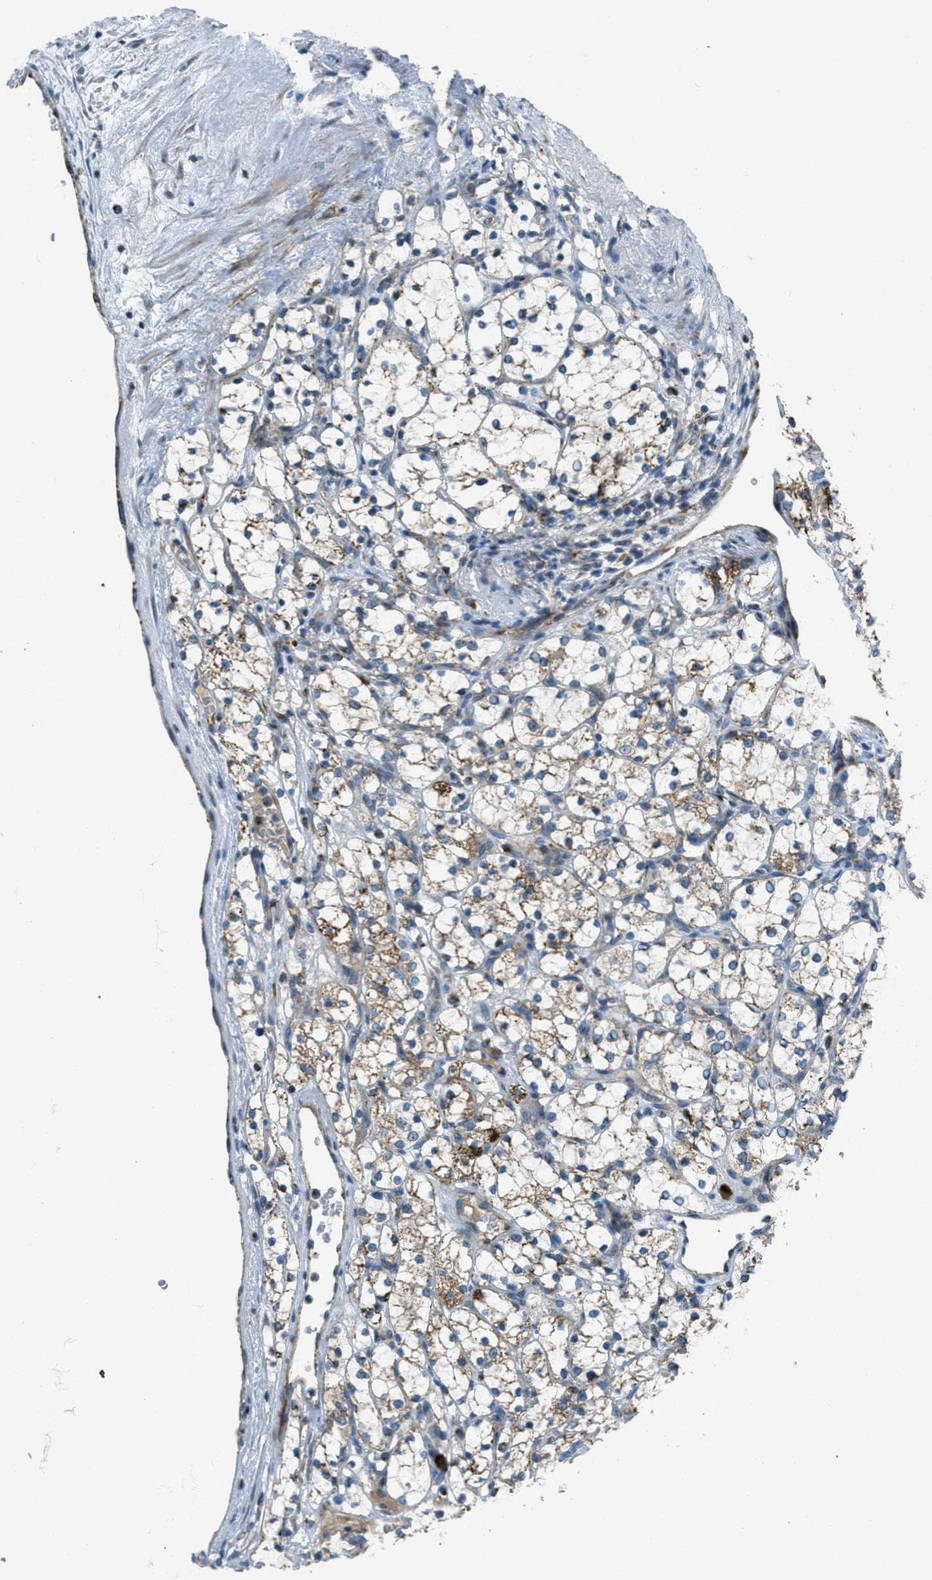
{"staining": {"intensity": "moderate", "quantity": "<25%", "location": "cytoplasmic/membranous"}, "tissue": "renal cancer", "cell_type": "Tumor cells", "image_type": "cancer", "snomed": [{"axis": "morphology", "description": "Adenocarcinoma, NOS"}, {"axis": "topography", "description": "Kidney"}], "caption": "Immunohistochemistry of human adenocarcinoma (renal) shows low levels of moderate cytoplasmic/membranous positivity in approximately <25% of tumor cells.", "gene": "BCKDK", "patient": {"sex": "female", "age": 69}}